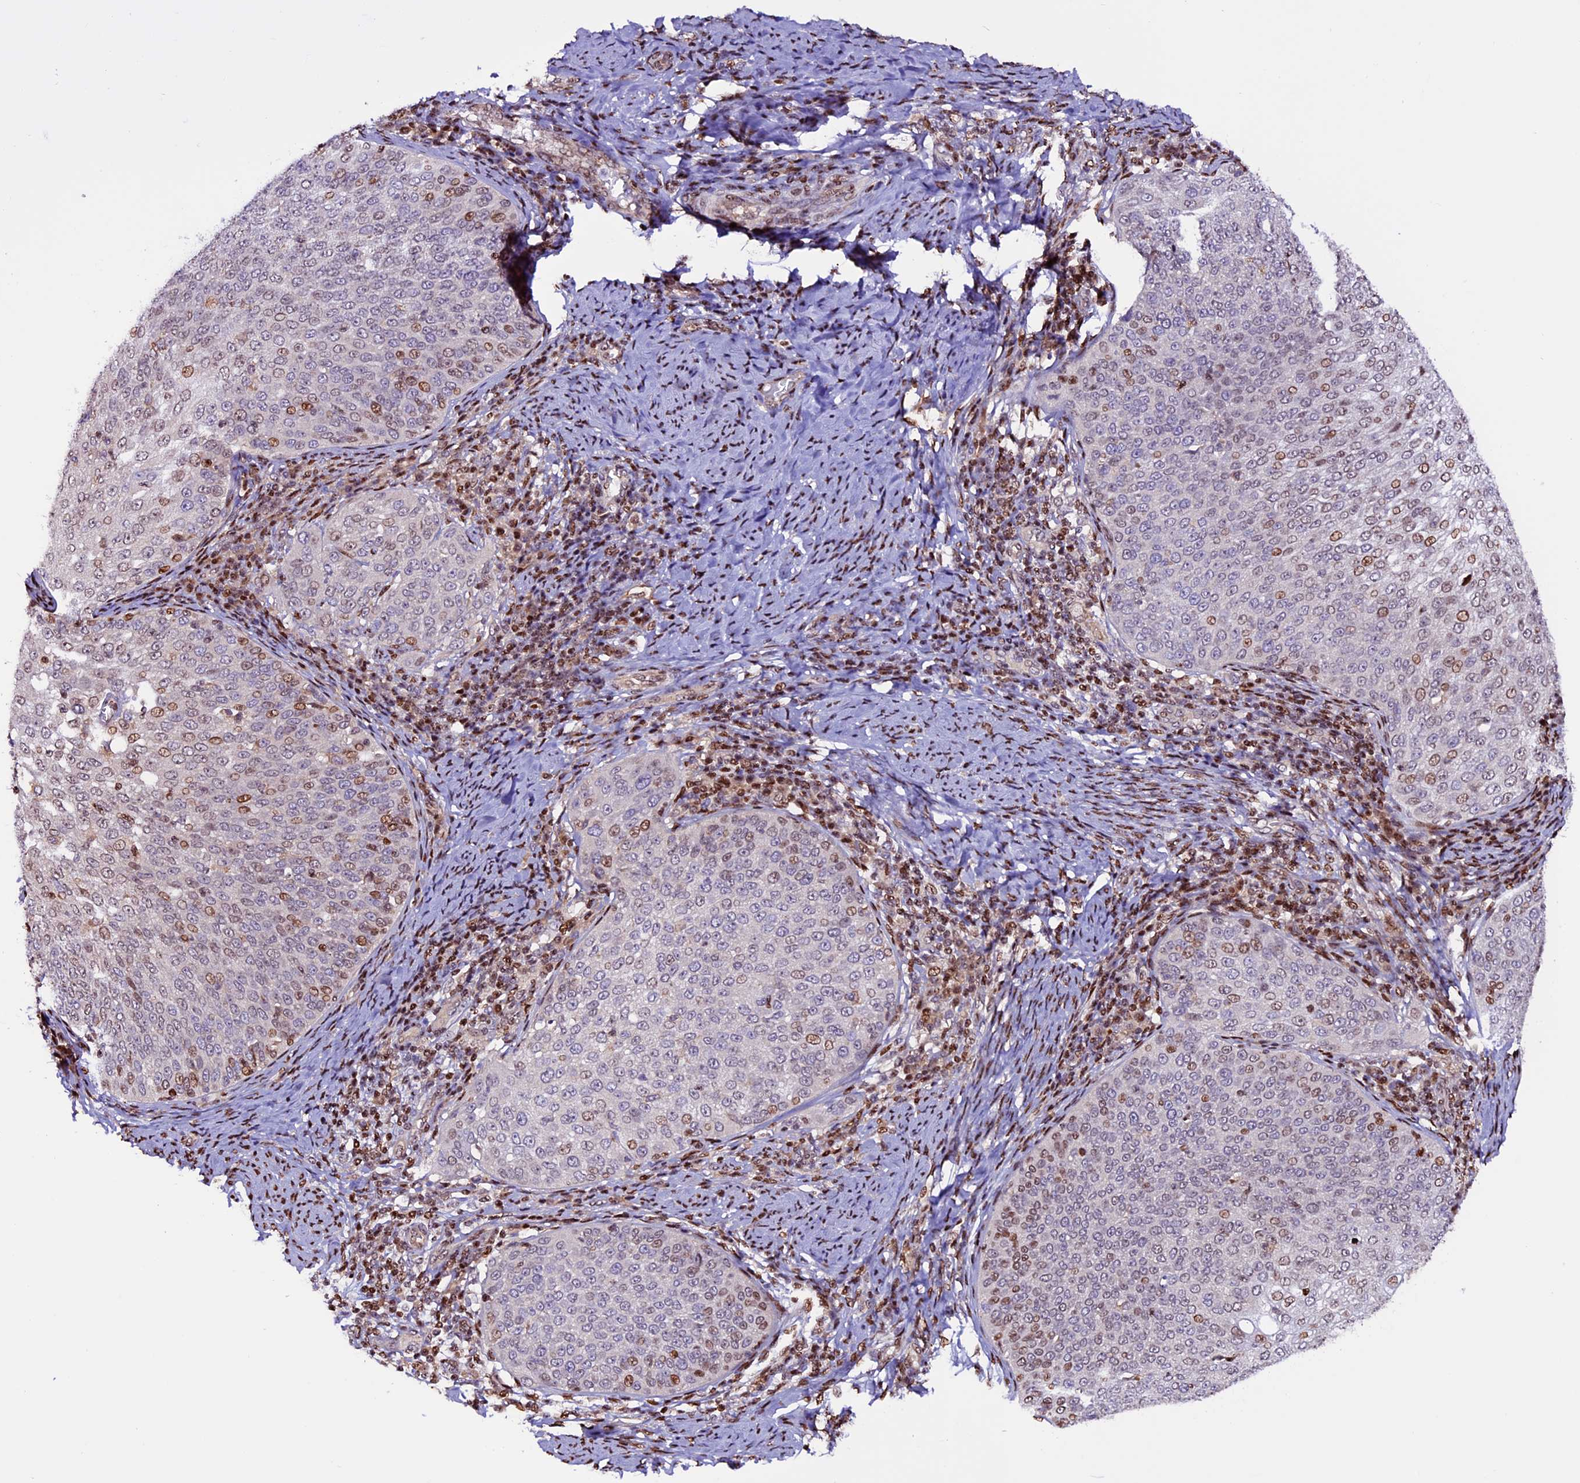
{"staining": {"intensity": "moderate", "quantity": "25%-75%", "location": "nuclear"}, "tissue": "cervical cancer", "cell_type": "Tumor cells", "image_type": "cancer", "snomed": [{"axis": "morphology", "description": "Squamous cell carcinoma, NOS"}, {"axis": "topography", "description": "Cervix"}], "caption": "A brown stain shows moderate nuclear staining of a protein in cervical squamous cell carcinoma tumor cells. Nuclei are stained in blue.", "gene": "RINL", "patient": {"sex": "female", "age": 57}}